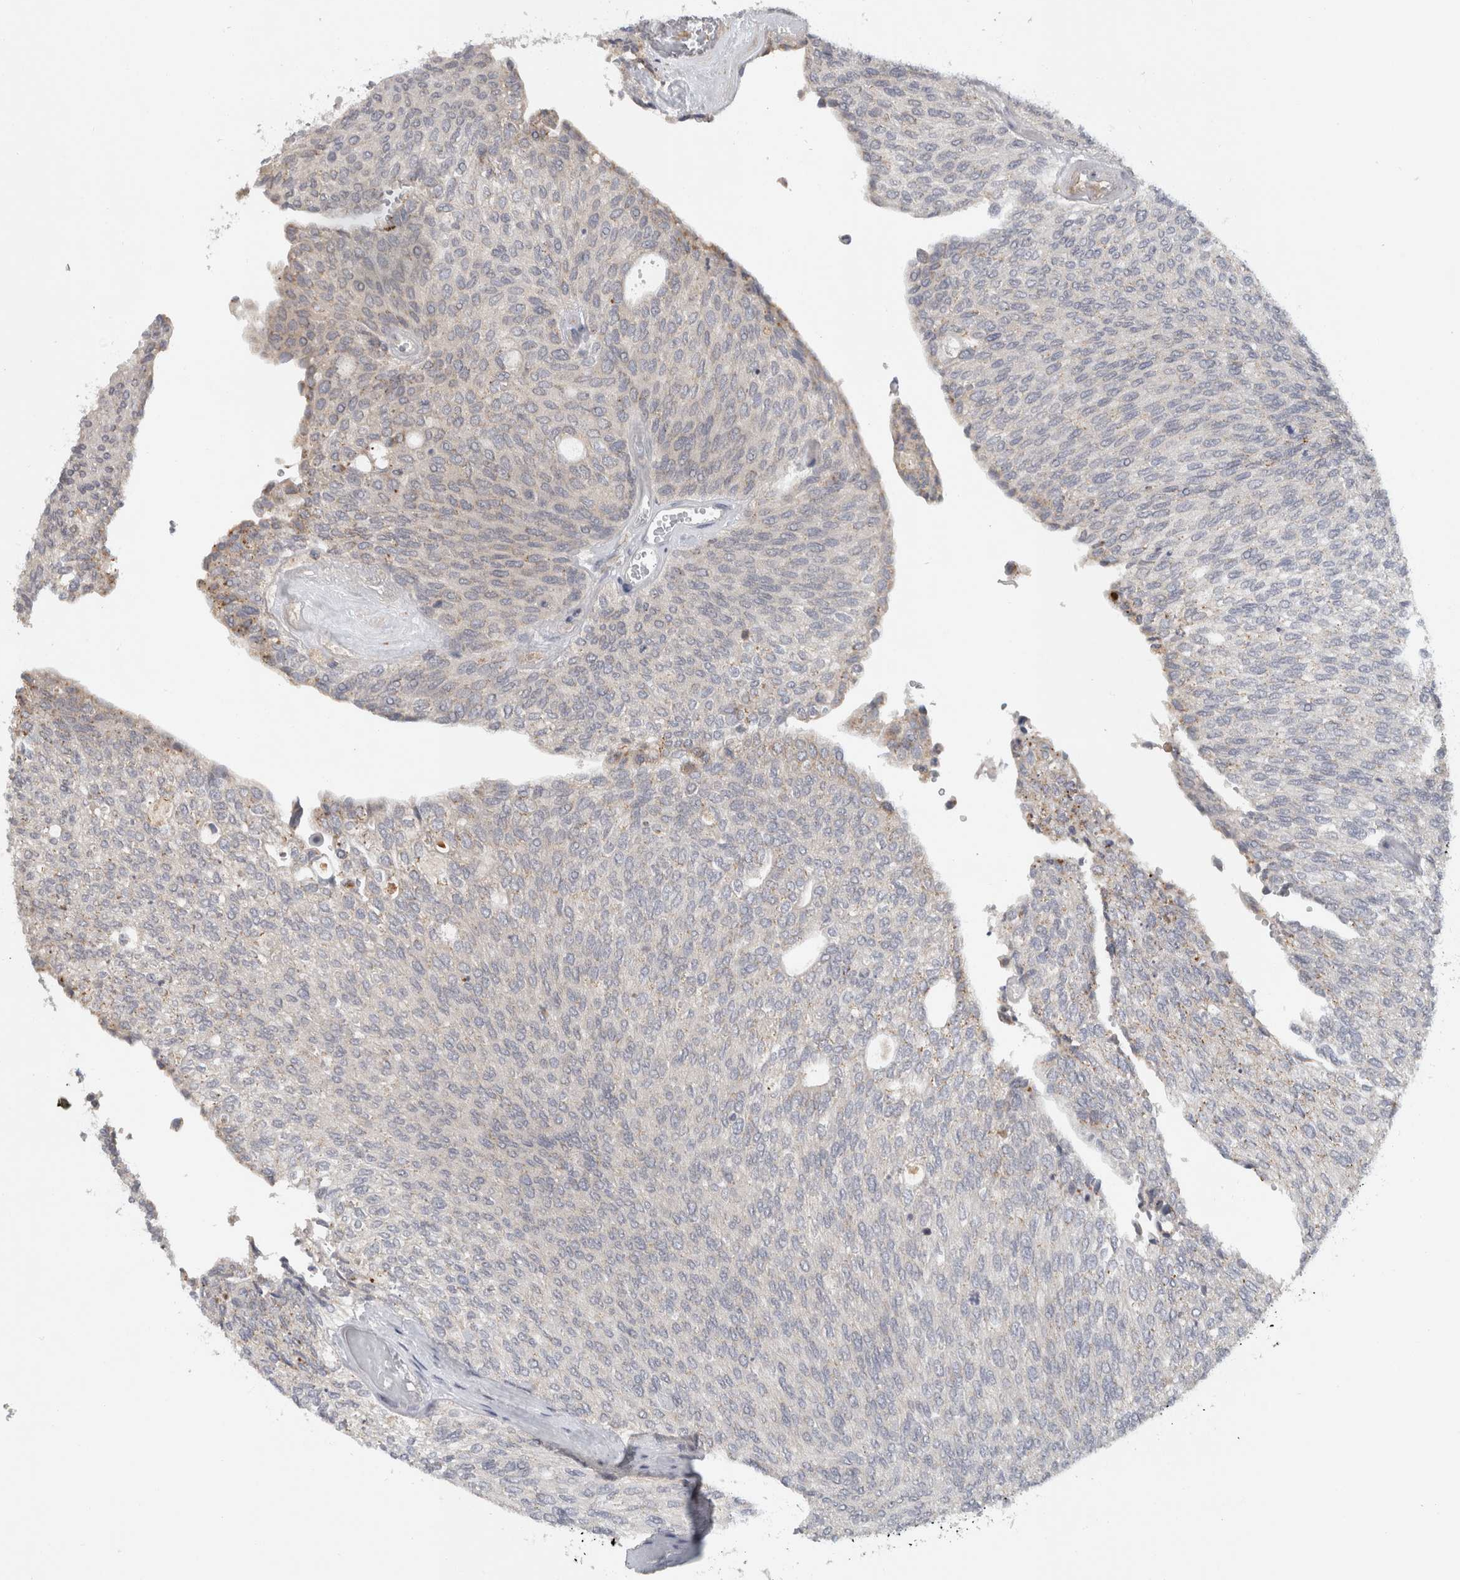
{"staining": {"intensity": "negative", "quantity": "none", "location": "none"}, "tissue": "urothelial cancer", "cell_type": "Tumor cells", "image_type": "cancer", "snomed": [{"axis": "morphology", "description": "Urothelial carcinoma, Low grade"}, {"axis": "topography", "description": "Urinary bladder"}], "caption": "There is no significant expression in tumor cells of urothelial carcinoma (low-grade).", "gene": "MGAT1", "patient": {"sex": "female", "age": 79}}